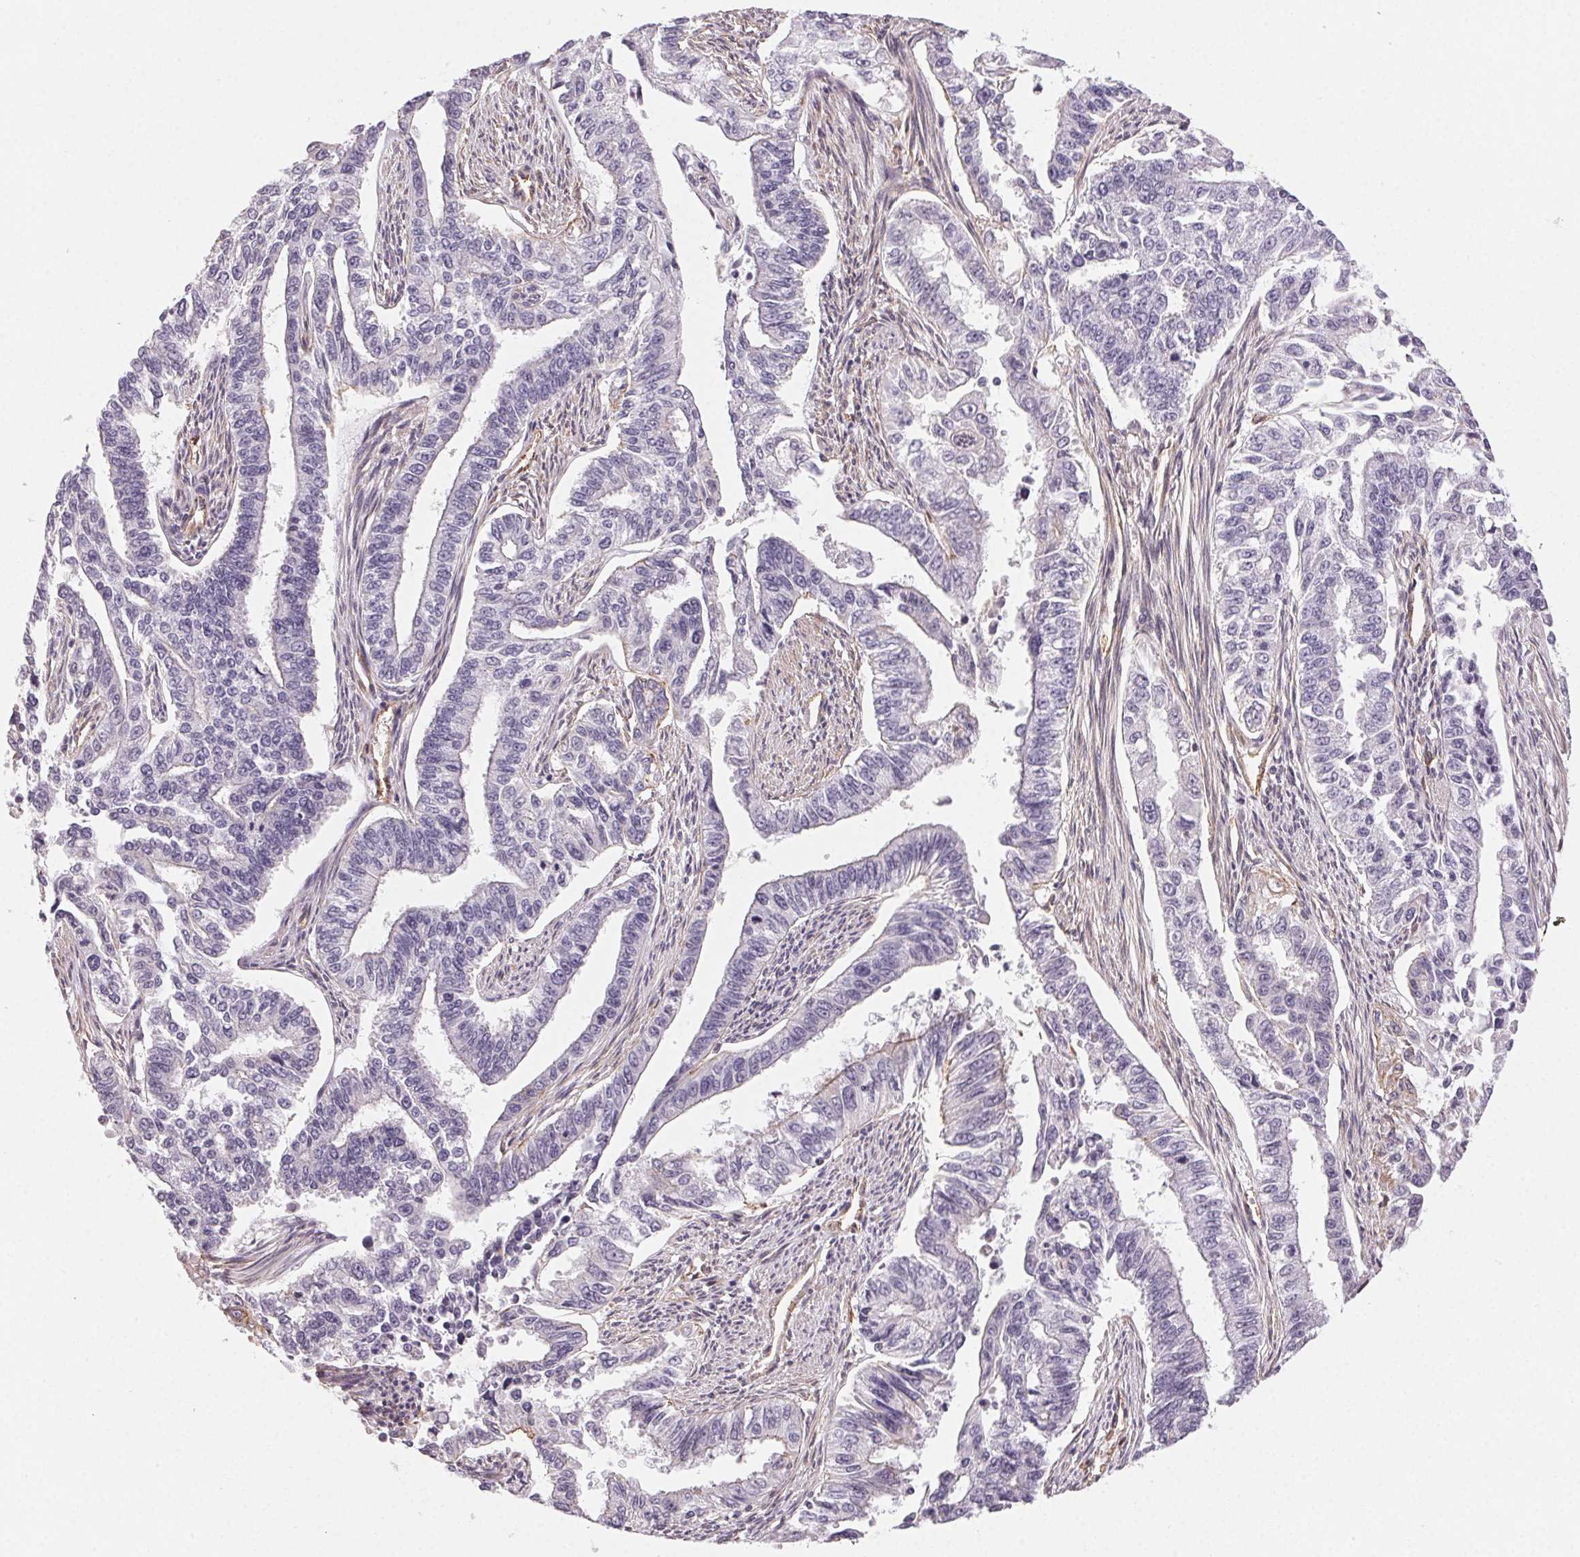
{"staining": {"intensity": "negative", "quantity": "none", "location": "none"}, "tissue": "endometrial cancer", "cell_type": "Tumor cells", "image_type": "cancer", "snomed": [{"axis": "morphology", "description": "Adenocarcinoma, NOS"}, {"axis": "topography", "description": "Uterus"}], "caption": "A high-resolution image shows immunohistochemistry staining of endometrial adenocarcinoma, which reveals no significant staining in tumor cells.", "gene": "PLA2G4F", "patient": {"sex": "female", "age": 59}}